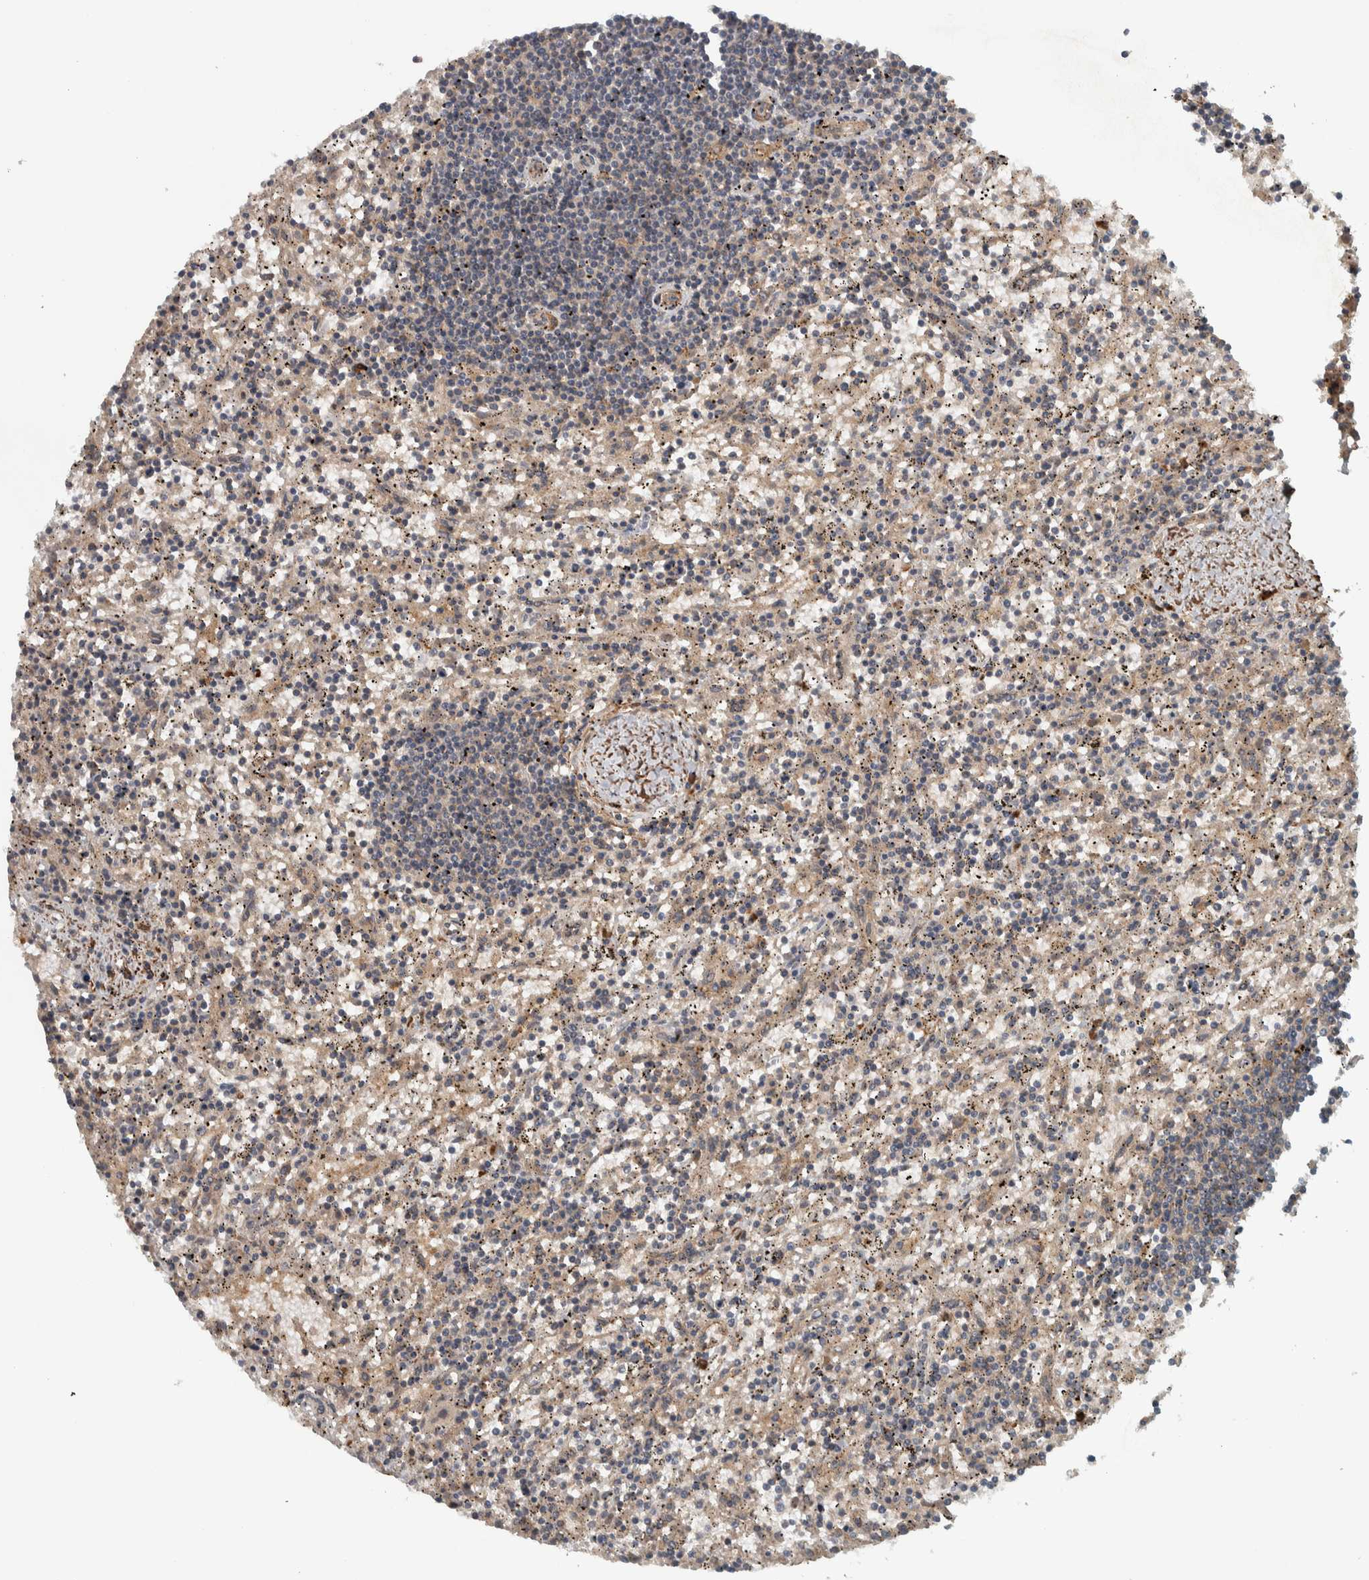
{"staining": {"intensity": "negative", "quantity": "none", "location": "none"}, "tissue": "lymphoma", "cell_type": "Tumor cells", "image_type": "cancer", "snomed": [{"axis": "morphology", "description": "Malignant lymphoma, non-Hodgkin's type, Low grade"}, {"axis": "topography", "description": "Spleen"}], "caption": "Low-grade malignant lymphoma, non-Hodgkin's type stained for a protein using immunohistochemistry (IHC) exhibits no expression tumor cells.", "gene": "LBHD1", "patient": {"sex": "male", "age": 76}}